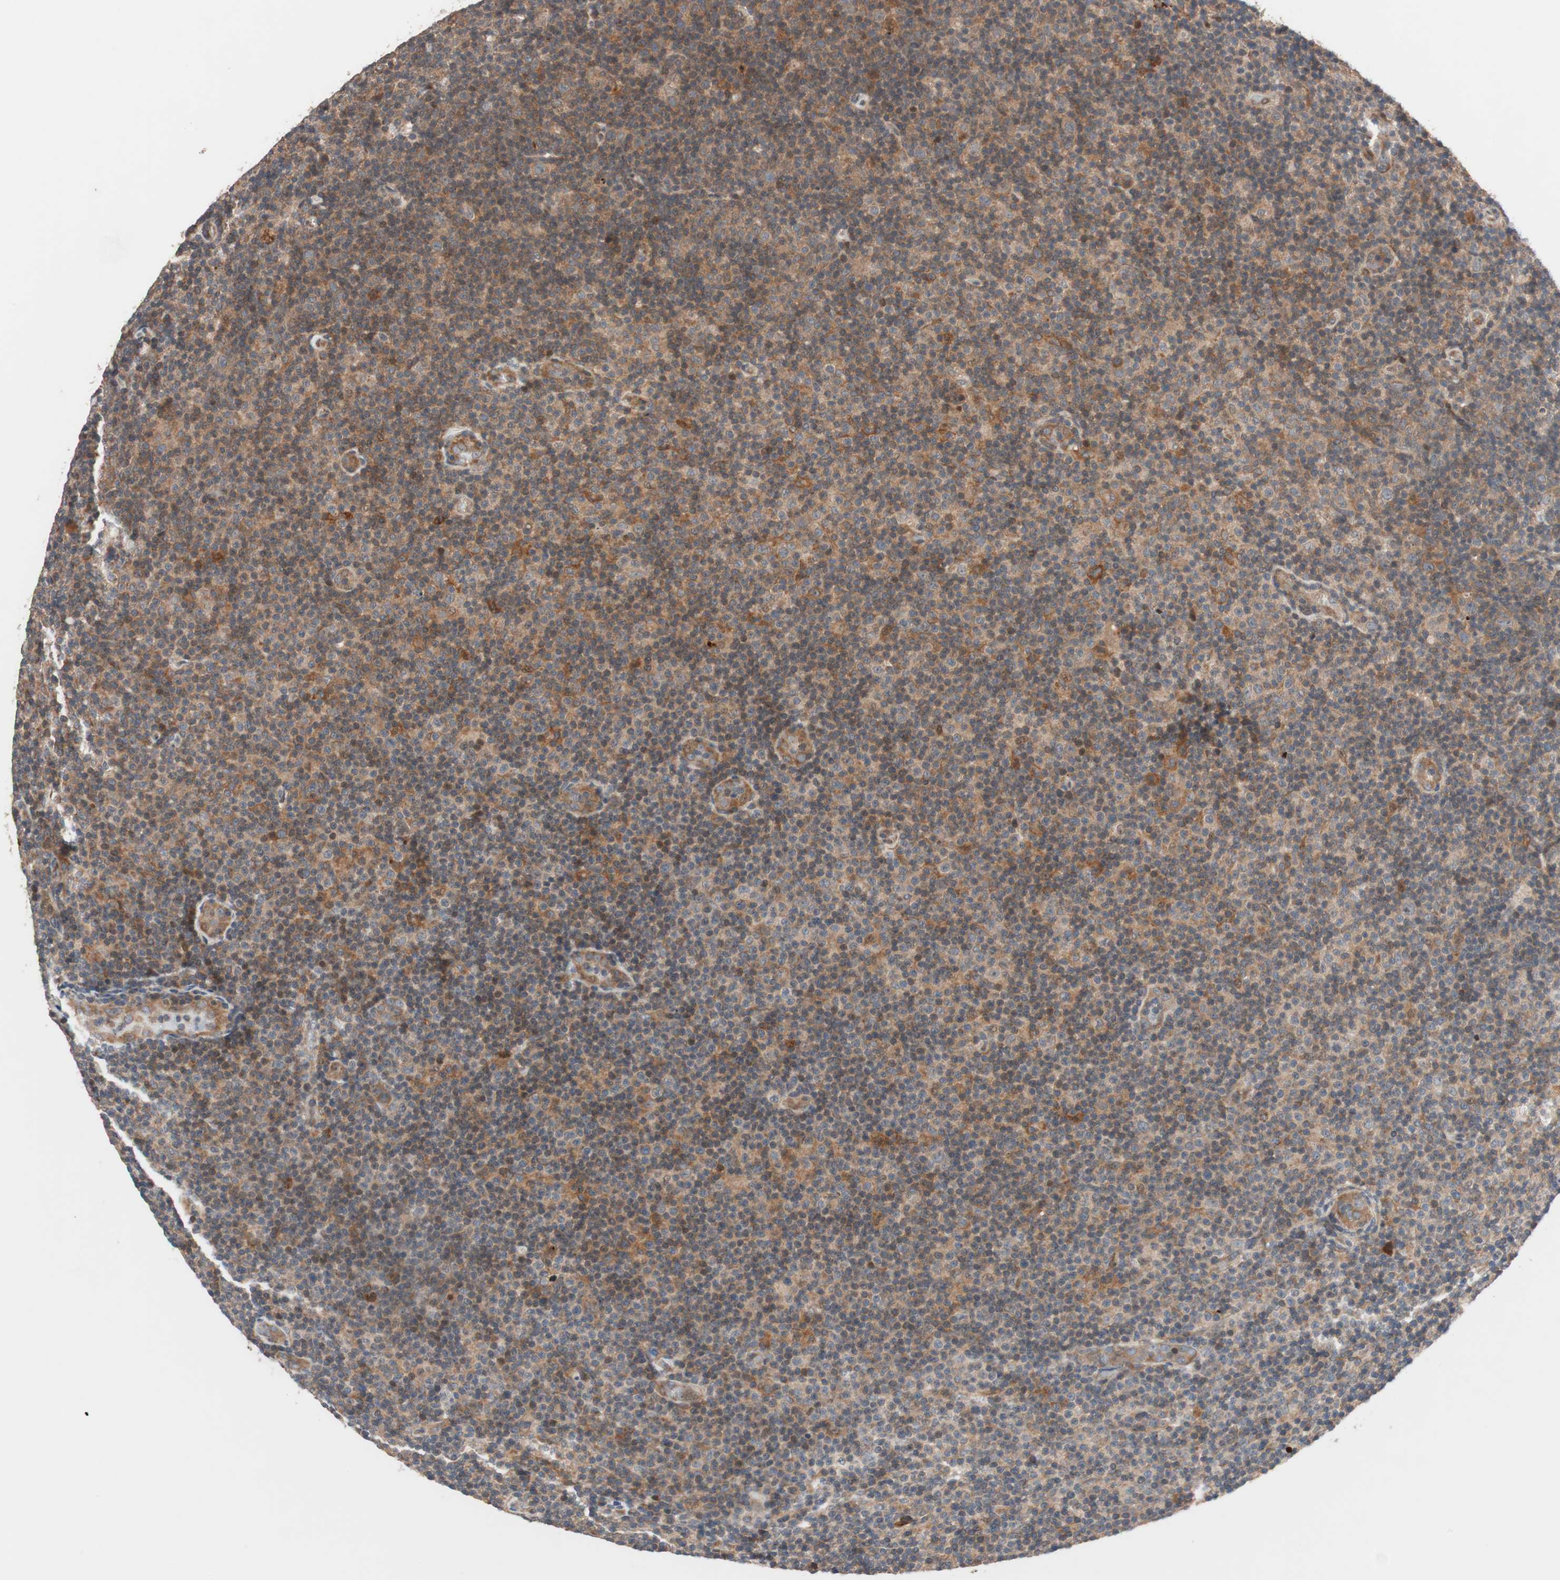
{"staining": {"intensity": "moderate", "quantity": ">75%", "location": "cytoplasmic/membranous"}, "tissue": "lymphoma", "cell_type": "Tumor cells", "image_type": "cancer", "snomed": [{"axis": "morphology", "description": "Malignant lymphoma, non-Hodgkin's type, Low grade"}, {"axis": "topography", "description": "Lymph node"}], "caption": "IHC (DAB) staining of human lymphoma shows moderate cytoplasmic/membranous protein expression in approximately >75% of tumor cells.", "gene": "NF2", "patient": {"sex": "male", "age": 83}}